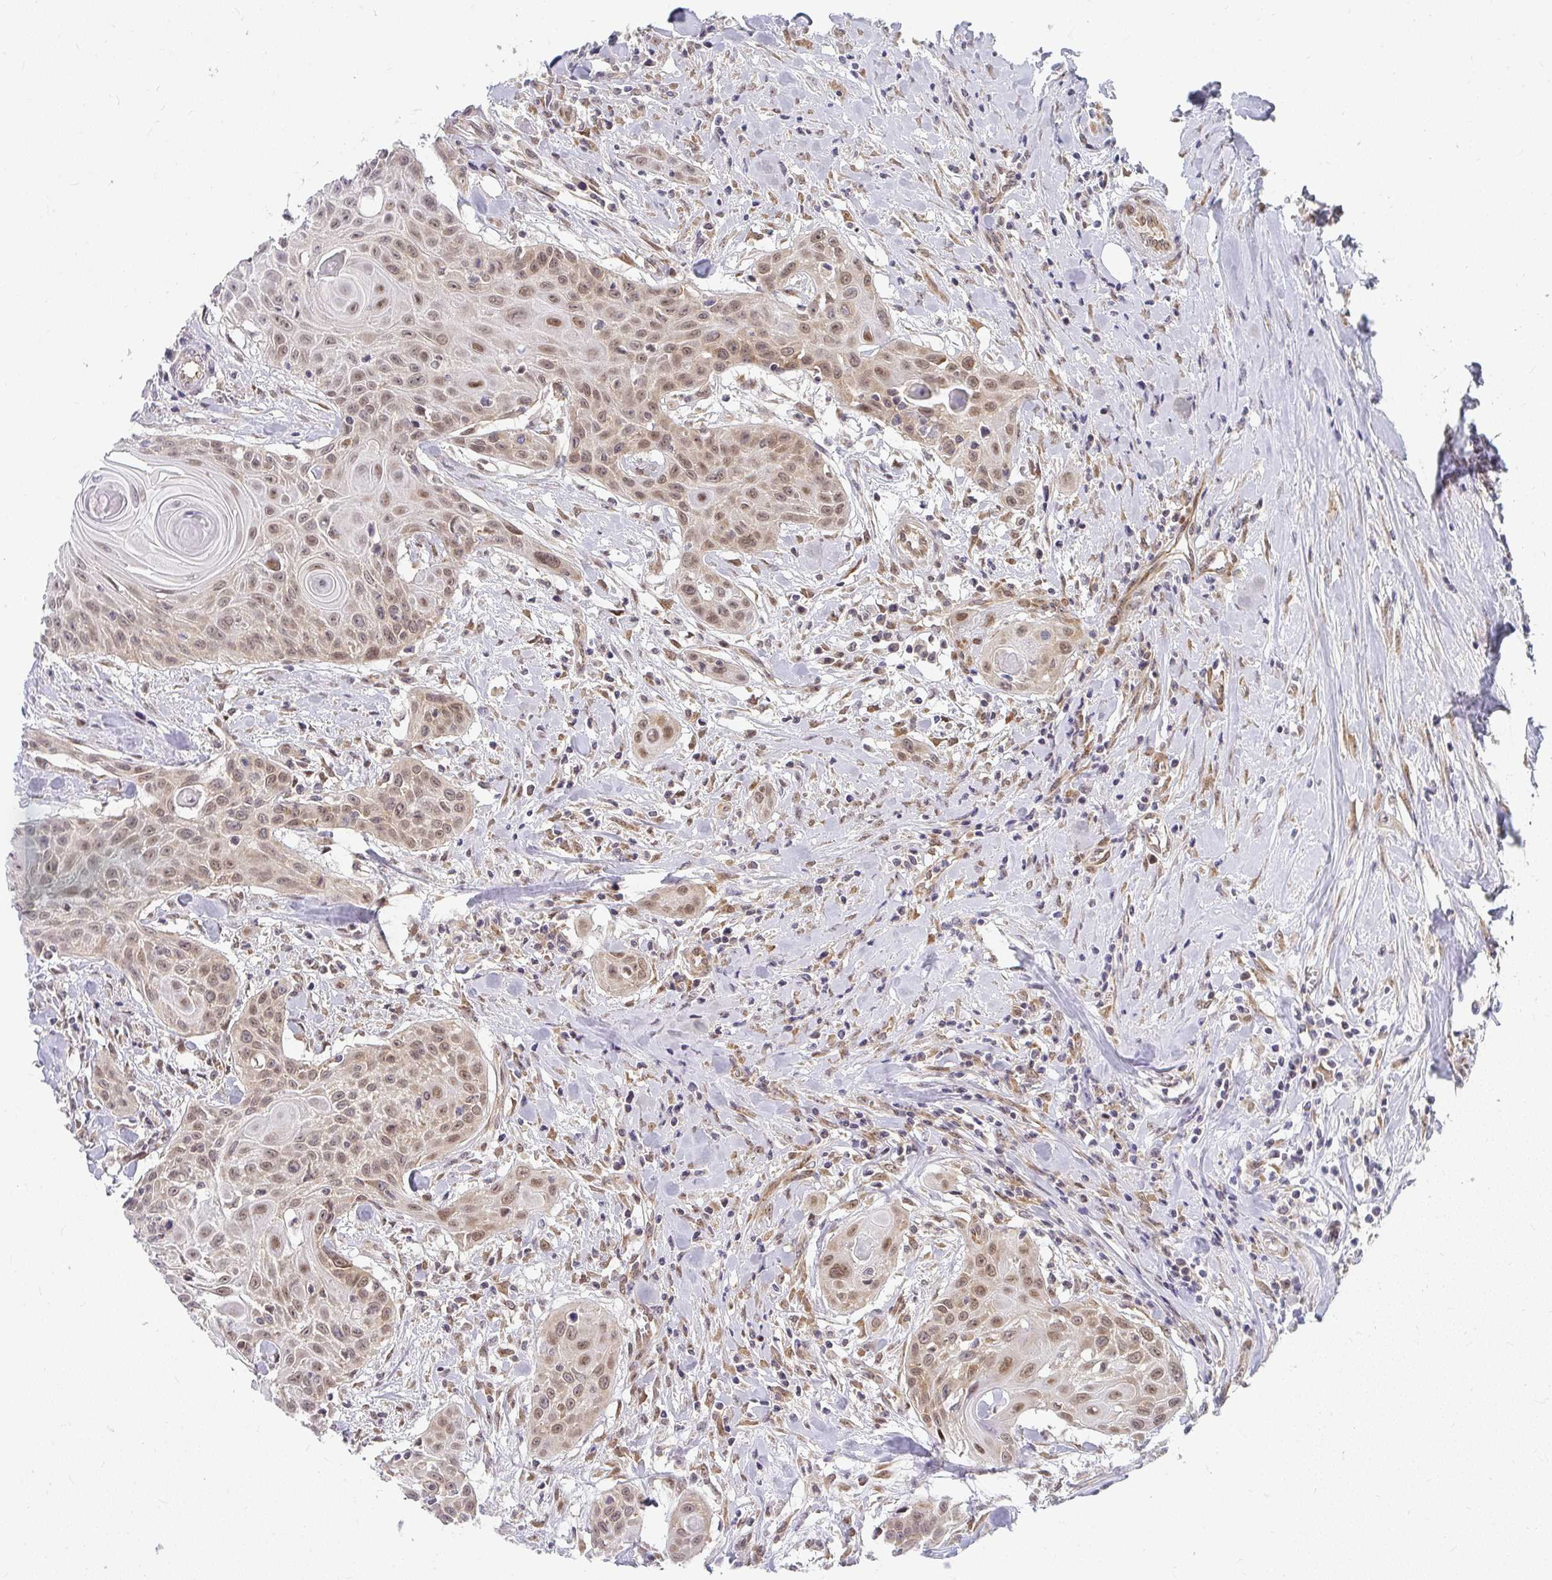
{"staining": {"intensity": "moderate", "quantity": ">75%", "location": "nuclear"}, "tissue": "head and neck cancer", "cell_type": "Tumor cells", "image_type": "cancer", "snomed": [{"axis": "morphology", "description": "Squamous cell carcinoma, NOS"}, {"axis": "topography", "description": "Lymph node"}, {"axis": "topography", "description": "Salivary gland"}, {"axis": "topography", "description": "Head-Neck"}], "caption": "Immunohistochemical staining of squamous cell carcinoma (head and neck) exhibits medium levels of moderate nuclear positivity in about >75% of tumor cells.", "gene": "SYNCRIP", "patient": {"sex": "female", "age": 74}}